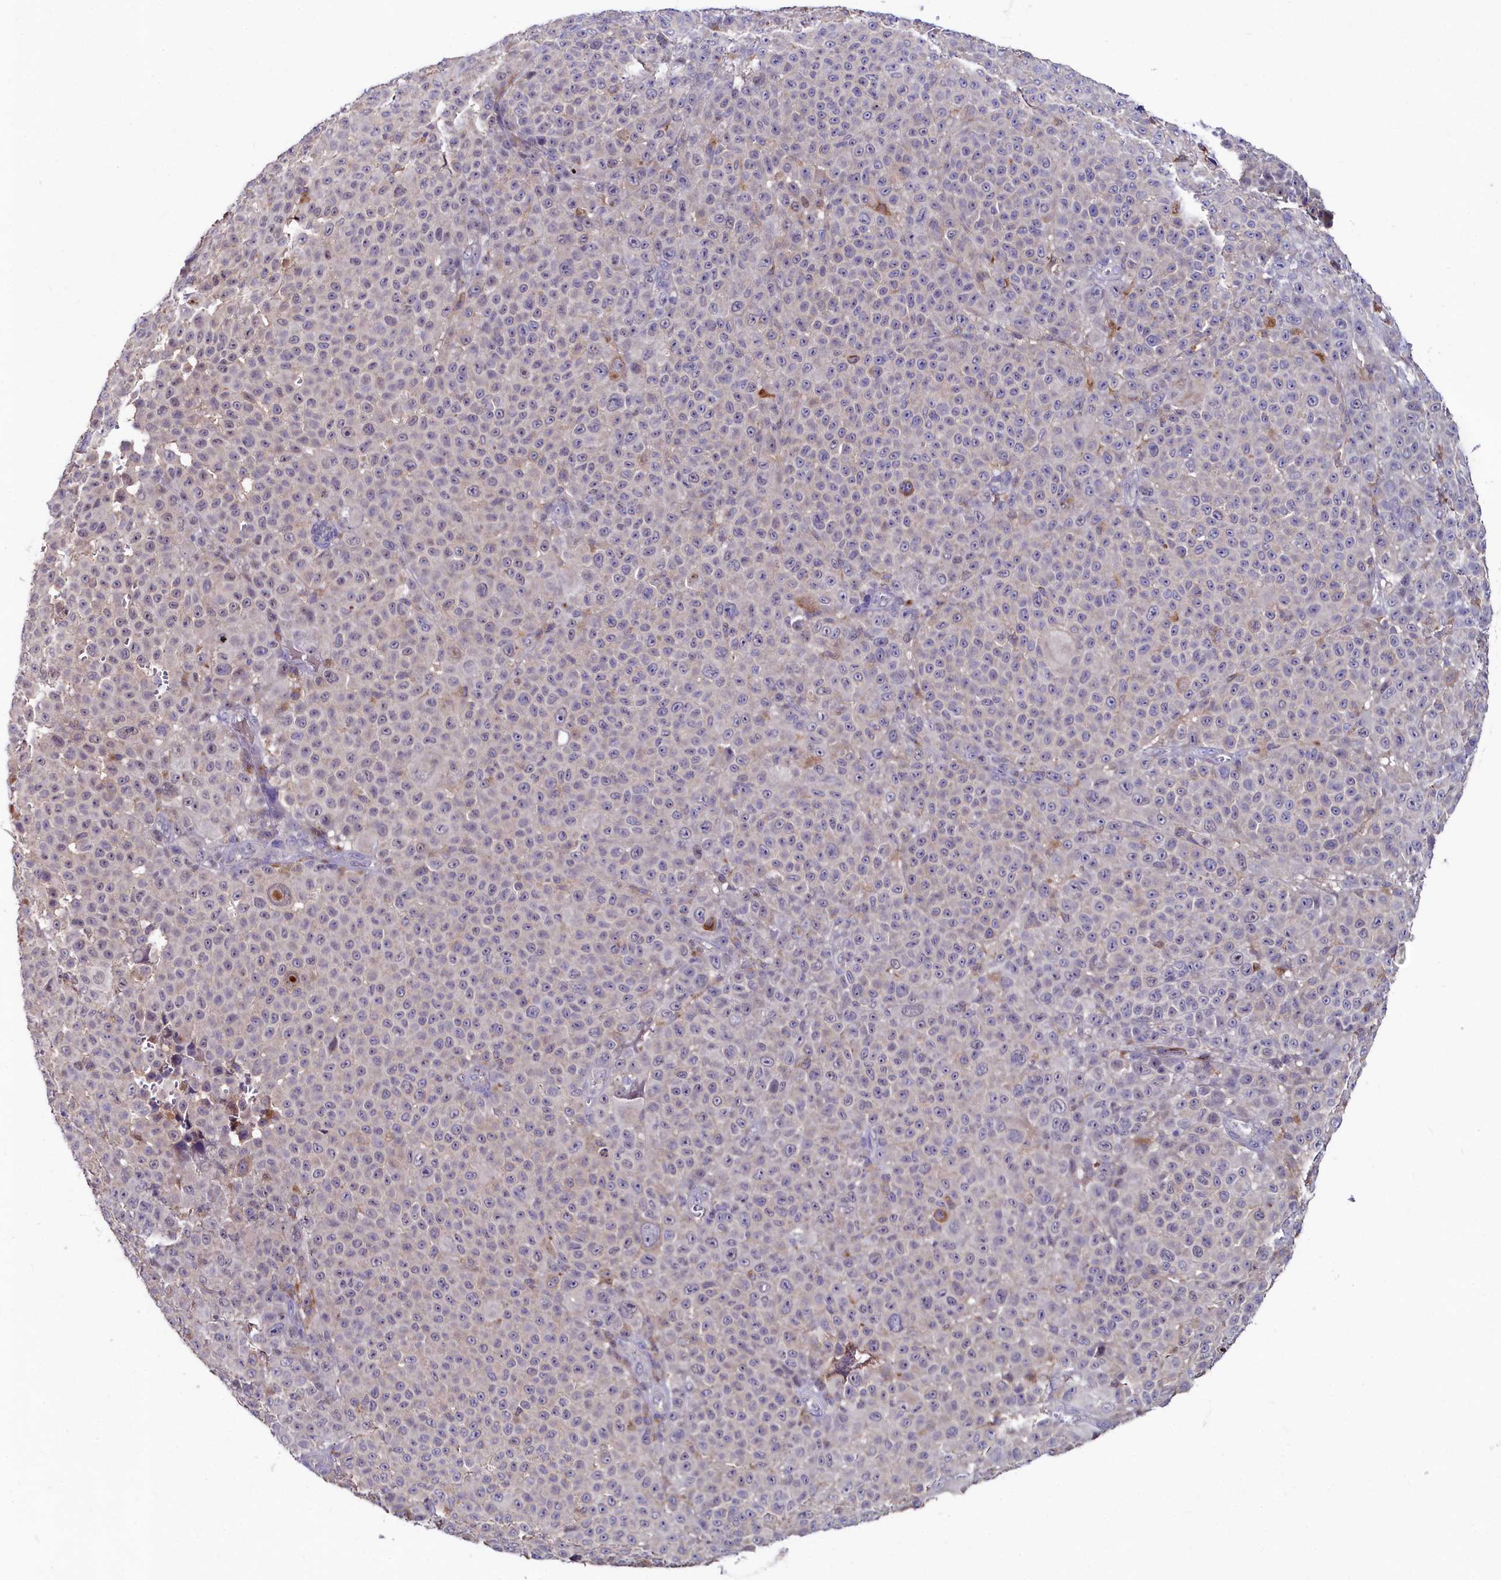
{"staining": {"intensity": "weak", "quantity": "<25%", "location": "nuclear"}, "tissue": "melanoma", "cell_type": "Tumor cells", "image_type": "cancer", "snomed": [{"axis": "morphology", "description": "Malignant melanoma, NOS"}, {"axis": "topography", "description": "Skin"}], "caption": "An immunohistochemistry image of melanoma is shown. There is no staining in tumor cells of melanoma.", "gene": "AMBRA1", "patient": {"sex": "female", "age": 94}}